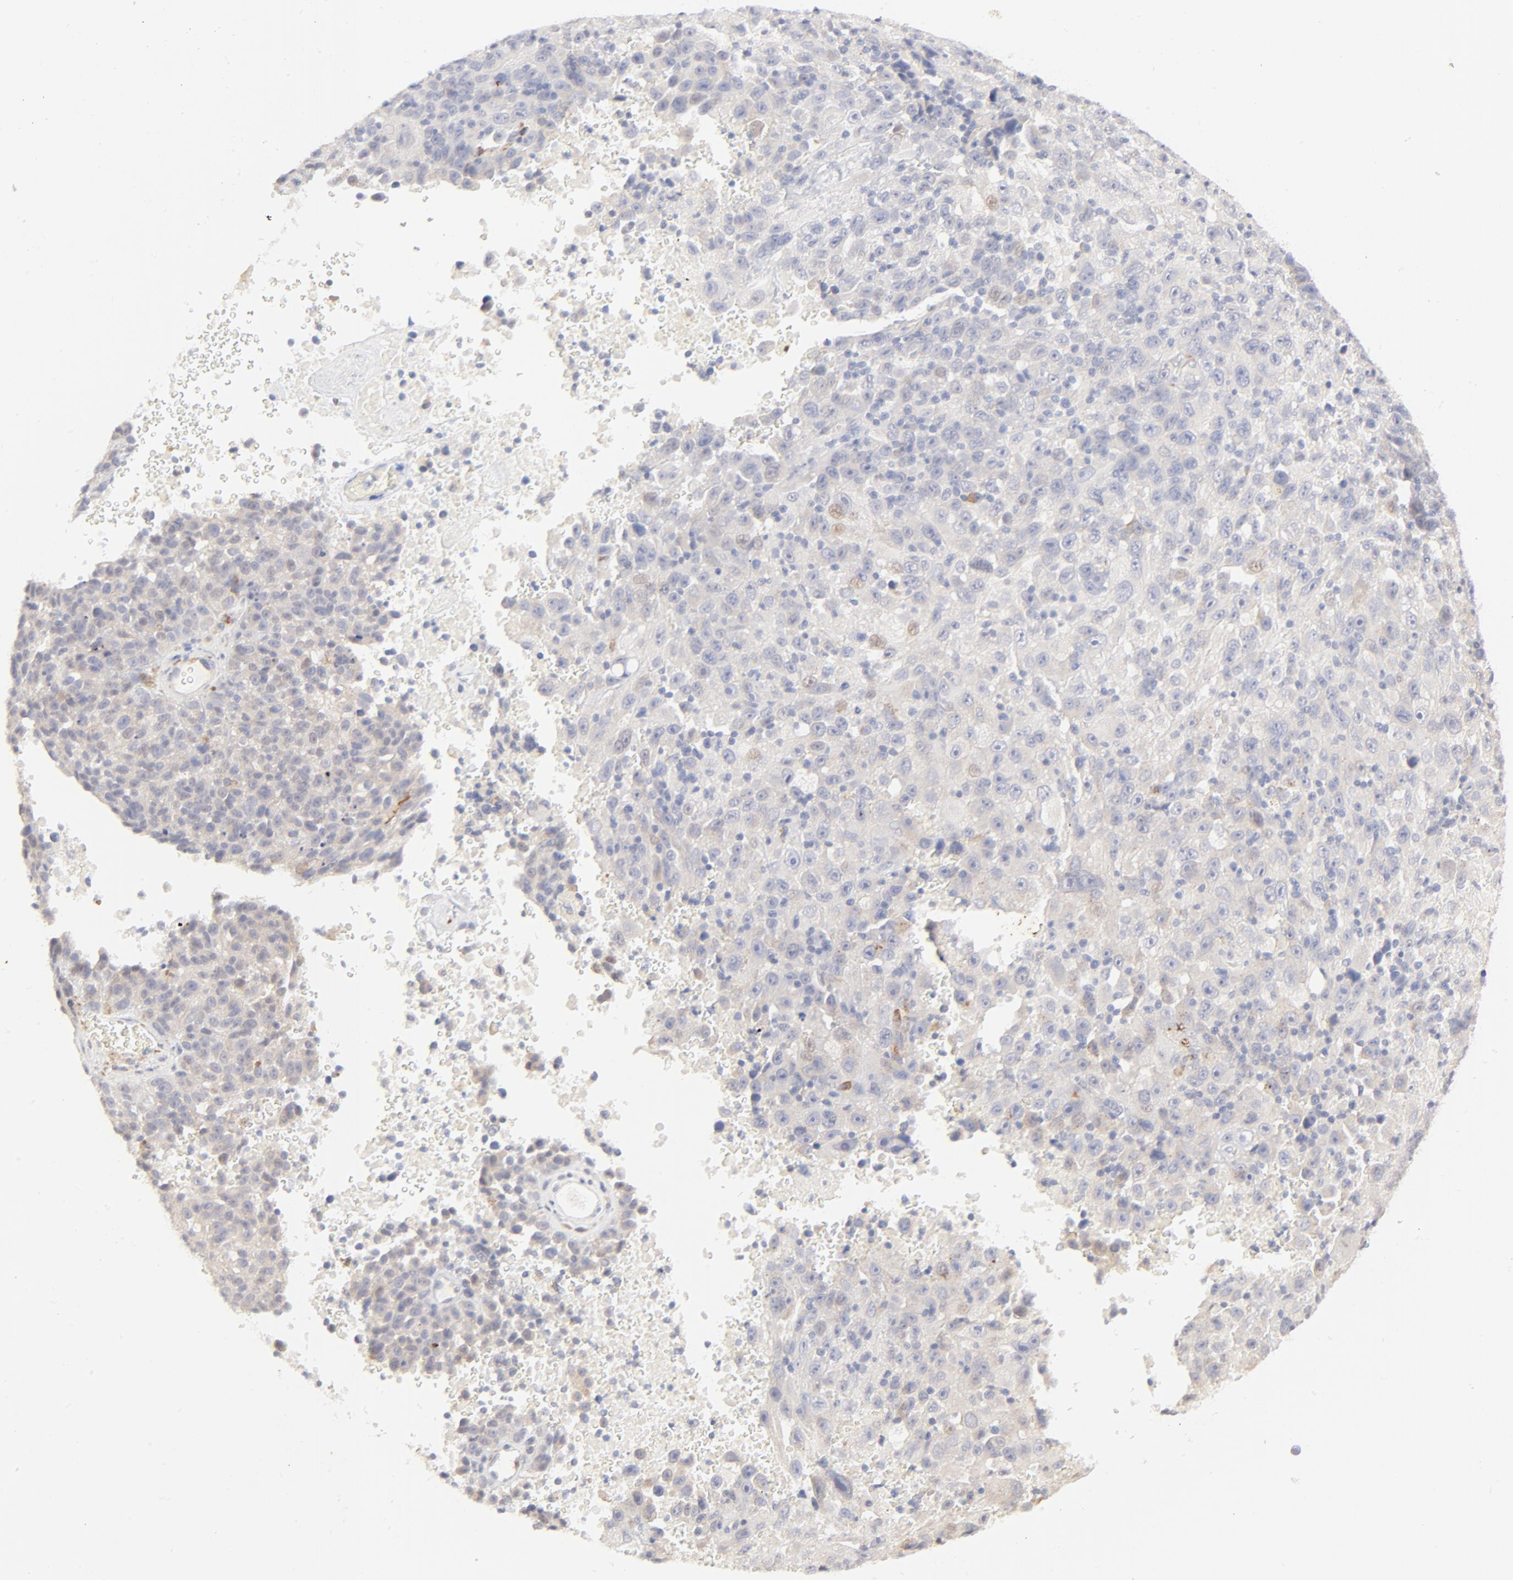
{"staining": {"intensity": "negative", "quantity": "none", "location": "none"}, "tissue": "melanoma", "cell_type": "Tumor cells", "image_type": "cancer", "snomed": [{"axis": "morphology", "description": "Malignant melanoma, Metastatic site"}, {"axis": "topography", "description": "Cerebral cortex"}], "caption": "Melanoma was stained to show a protein in brown. There is no significant staining in tumor cells. Nuclei are stained in blue.", "gene": "NKX2-2", "patient": {"sex": "female", "age": 52}}